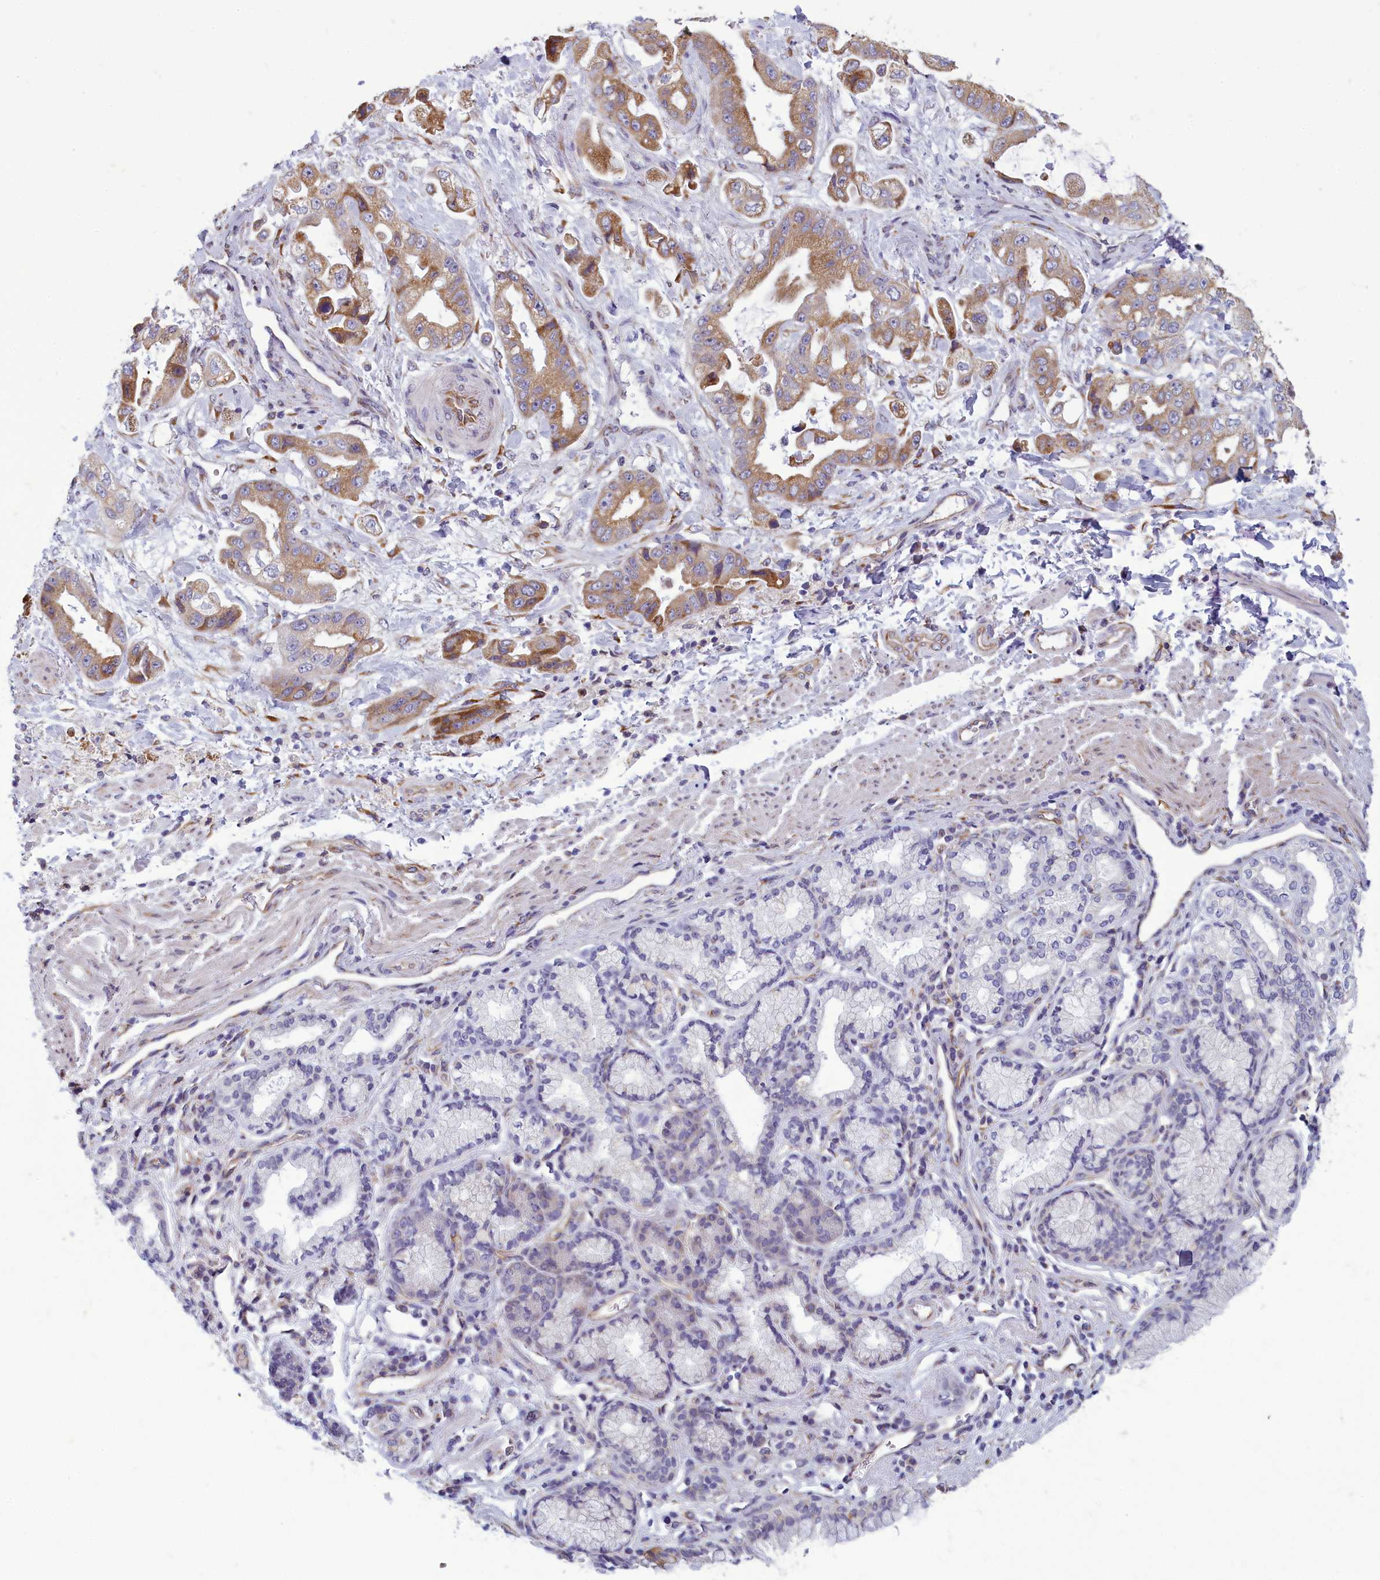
{"staining": {"intensity": "moderate", "quantity": ">75%", "location": "cytoplasmic/membranous"}, "tissue": "stomach cancer", "cell_type": "Tumor cells", "image_type": "cancer", "snomed": [{"axis": "morphology", "description": "Adenocarcinoma, NOS"}, {"axis": "topography", "description": "Stomach"}], "caption": "The micrograph exhibits staining of stomach cancer, revealing moderate cytoplasmic/membranous protein positivity (brown color) within tumor cells. The protein is shown in brown color, while the nuclei are stained blue.", "gene": "CENATAC", "patient": {"sex": "male", "age": 62}}